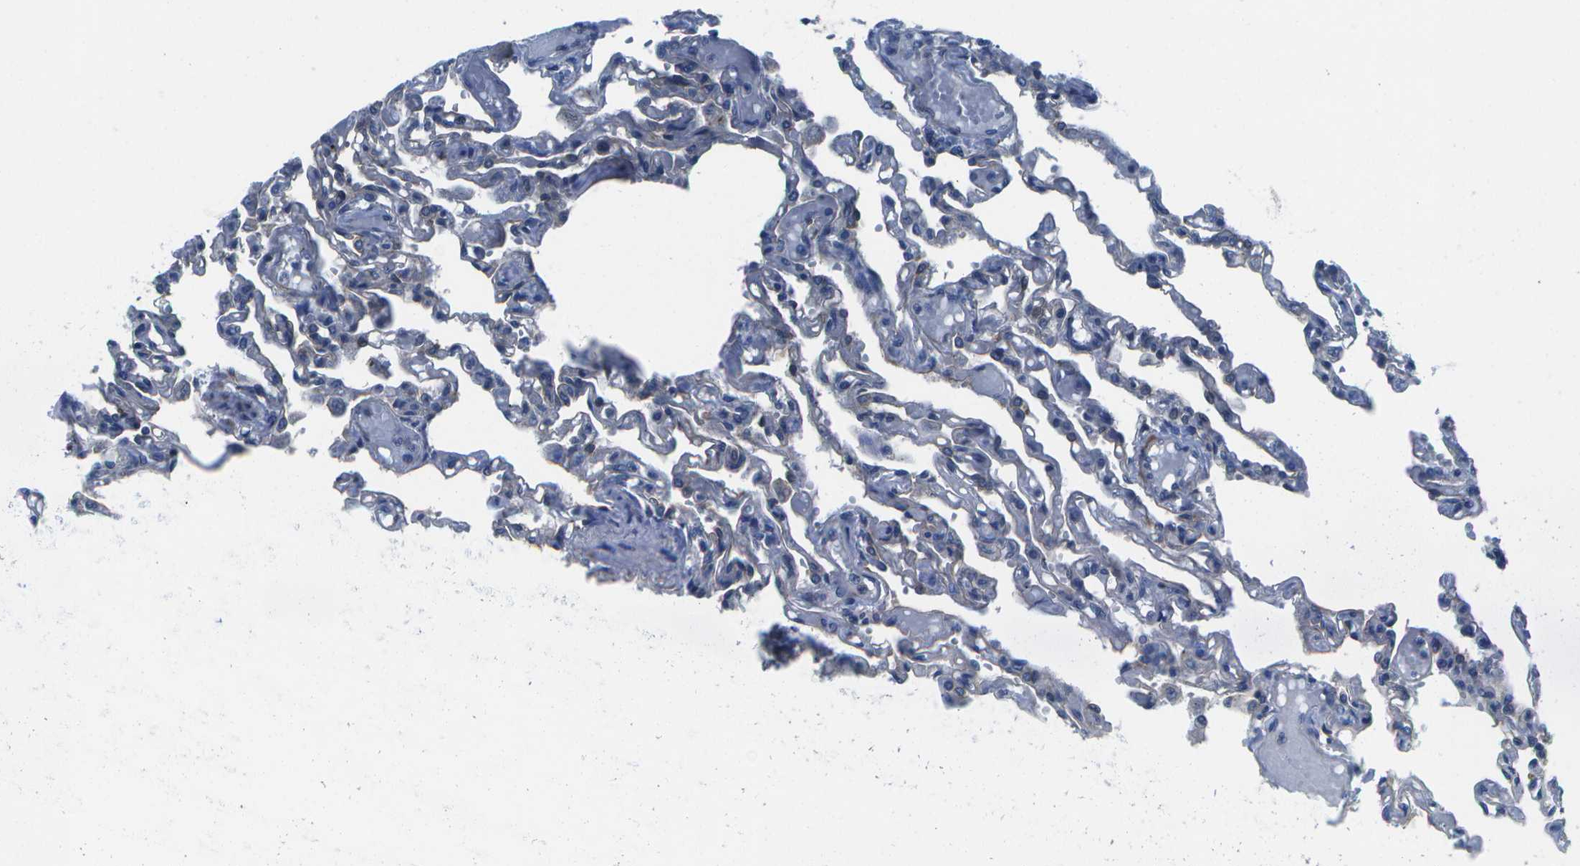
{"staining": {"intensity": "weak", "quantity": "<25%", "location": "cytoplasmic/membranous"}, "tissue": "lung", "cell_type": "Alveolar cells", "image_type": "normal", "snomed": [{"axis": "morphology", "description": "Normal tissue, NOS"}, {"axis": "topography", "description": "Lung"}], "caption": "Alveolar cells show no significant protein staining in unremarkable lung. (Stains: DAB (3,3'-diaminobenzidine) immunohistochemistry (IHC) with hematoxylin counter stain, Microscopy: brightfield microscopy at high magnification).", "gene": "P3H1", "patient": {"sex": "male", "age": 21}}